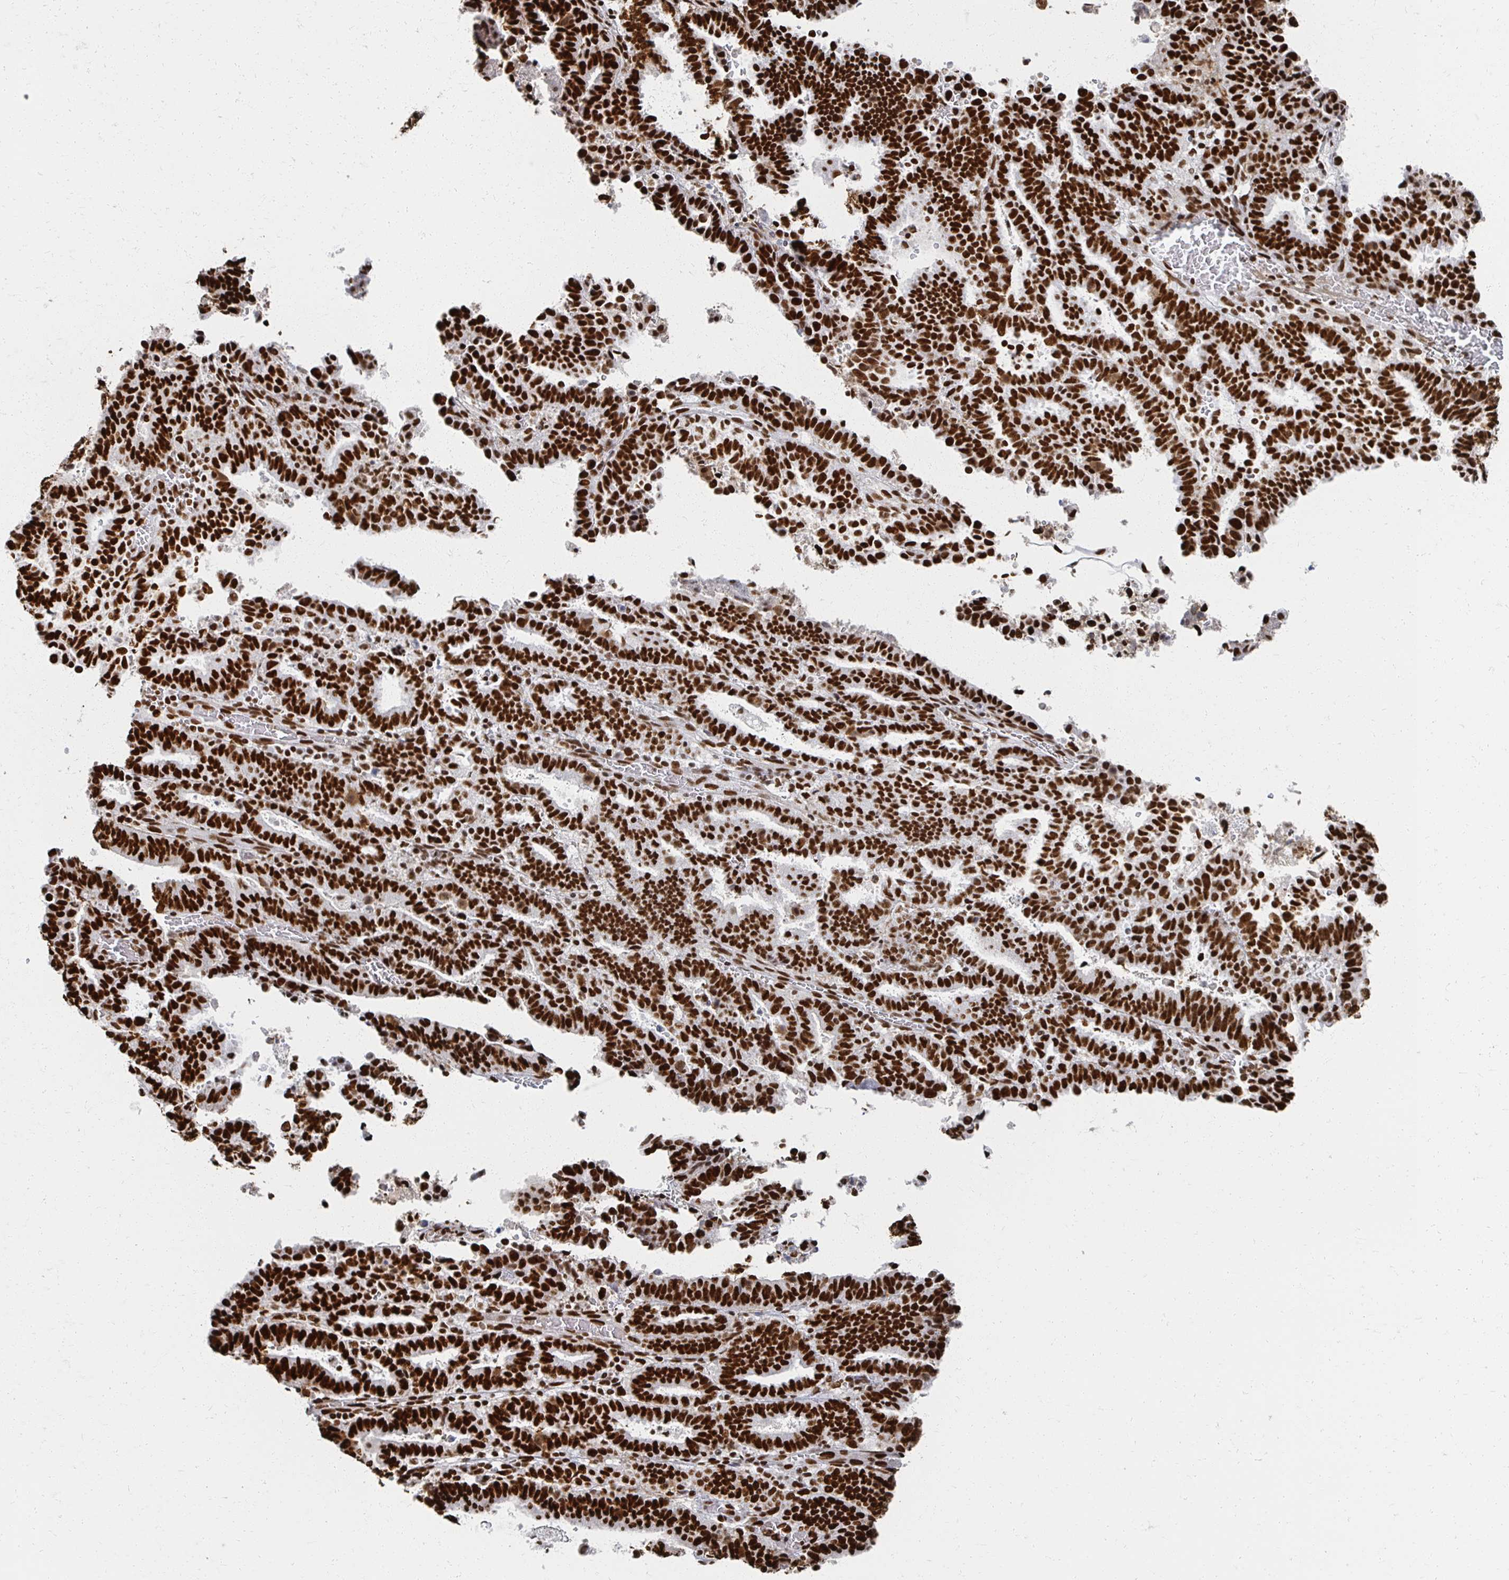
{"staining": {"intensity": "strong", "quantity": ">75%", "location": "nuclear"}, "tissue": "endometrial cancer", "cell_type": "Tumor cells", "image_type": "cancer", "snomed": [{"axis": "morphology", "description": "Adenocarcinoma, NOS"}, {"axis": "topography", "description": "Uterus"}], "caption": "Protein expression analysis of human endometrial cancer reveals strong nuclear staining in about >75% of tumor cells.", "gene": "RBBP7", "patient": {"sex": "female", "age": 83}}